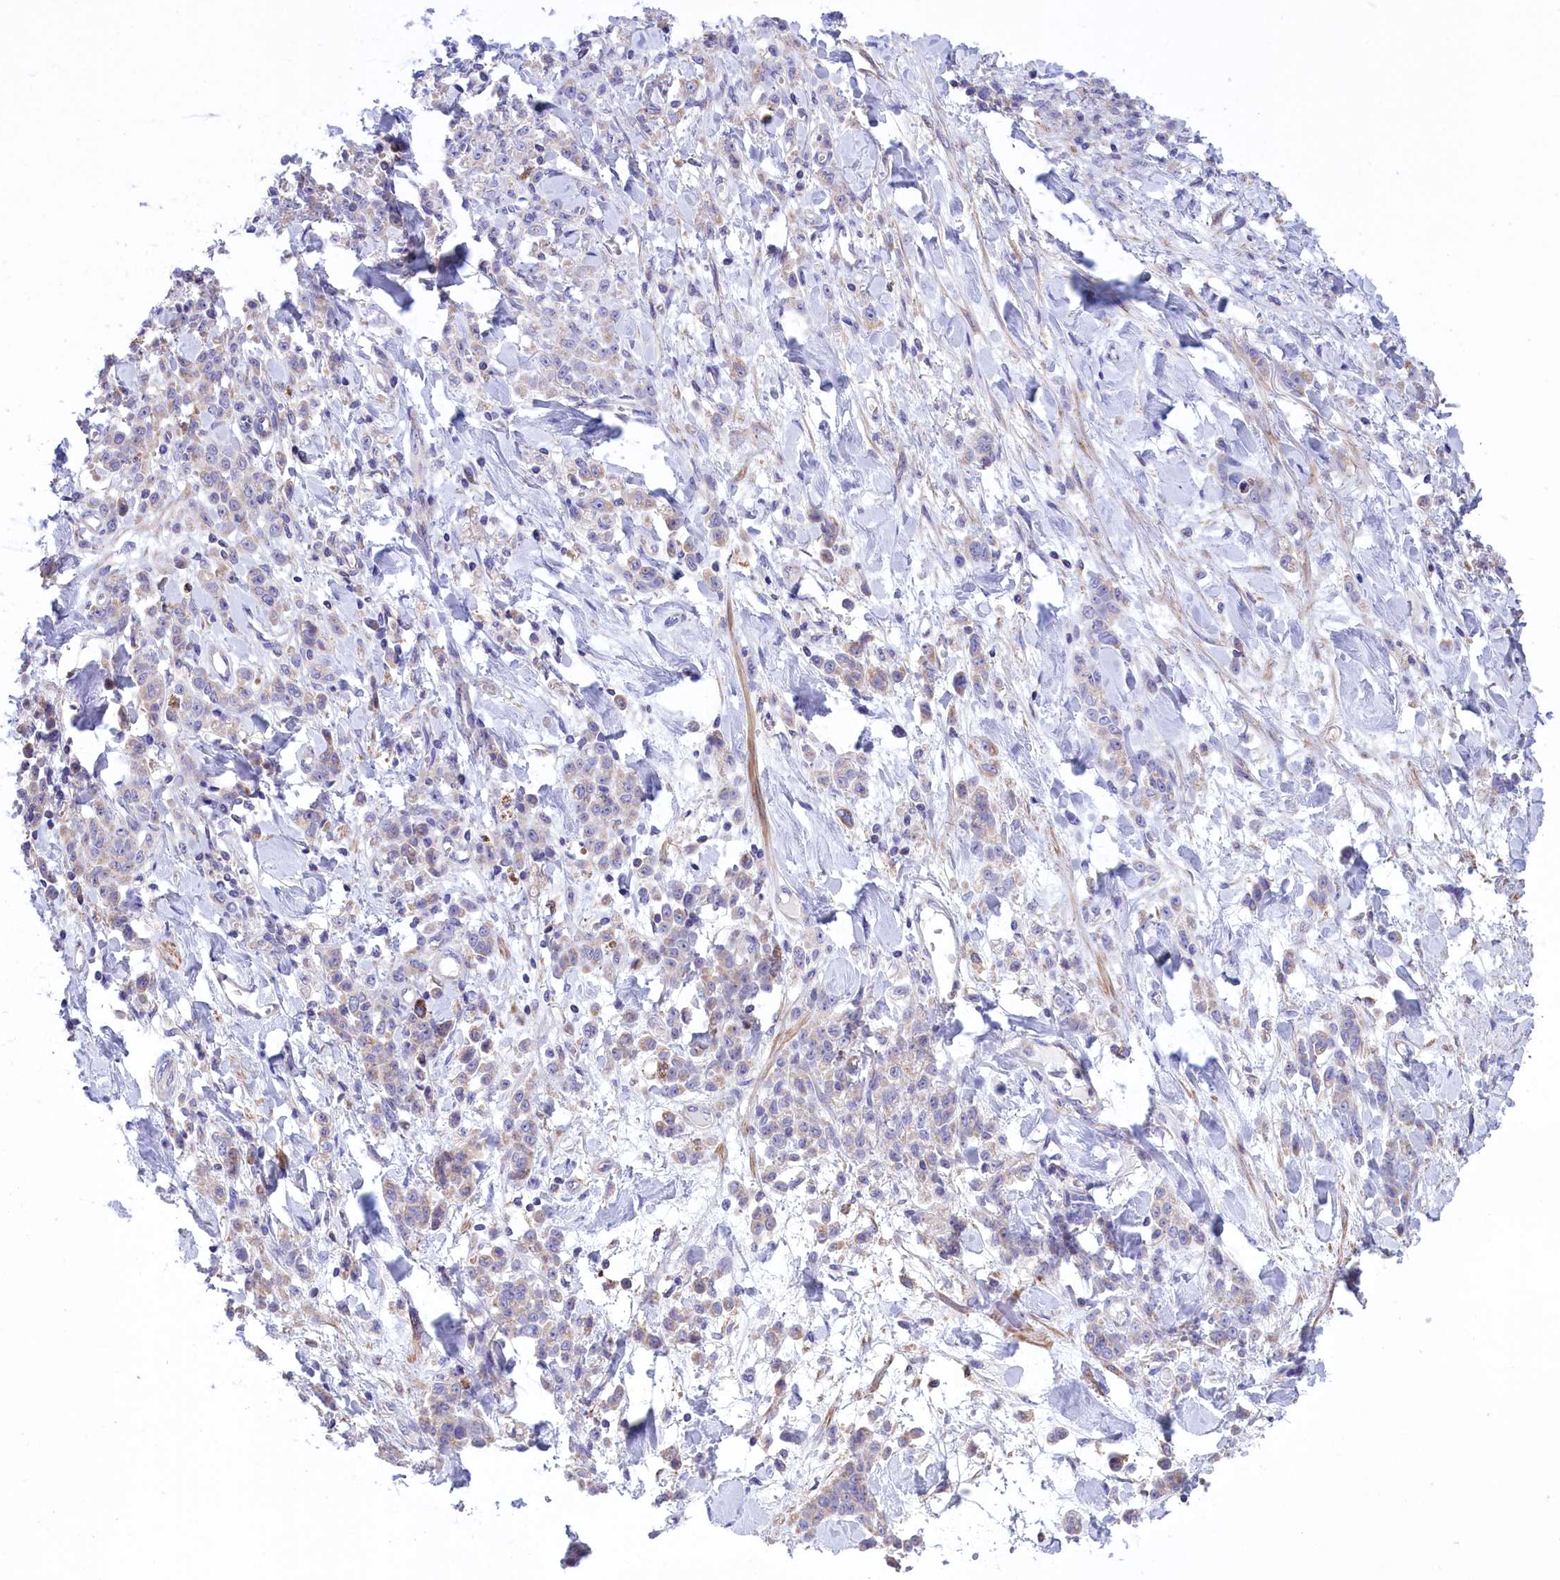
{"staining": {"intensity": "negative", "quantity": "none", "location": "none"}, "tissue": "stomach cancer", "cell_type": "Tumor cells", "image_type": "cancer", "snomed": [{"axis": "morphology", "description": "Normal tissue, NOS"}, {"axis": "morphology", "description": "Adenocarcinoma, NOS"}, {"axis": "topography", "description": "Stomach"}], "caption": "High magnification brightfield microscopy of stomach cancer stained with DAB (3,3'-diaminobenzidine) (brown) and counterstained with hematoxylin (blue): tumor cells show no significant expression. (Brightfield microscopy of DAB (3,3'-diaminobenzidine) IHC at high magnification).", "gene": "CORO7-PAM16", "patient": {"sex": "male", "age": 82}}